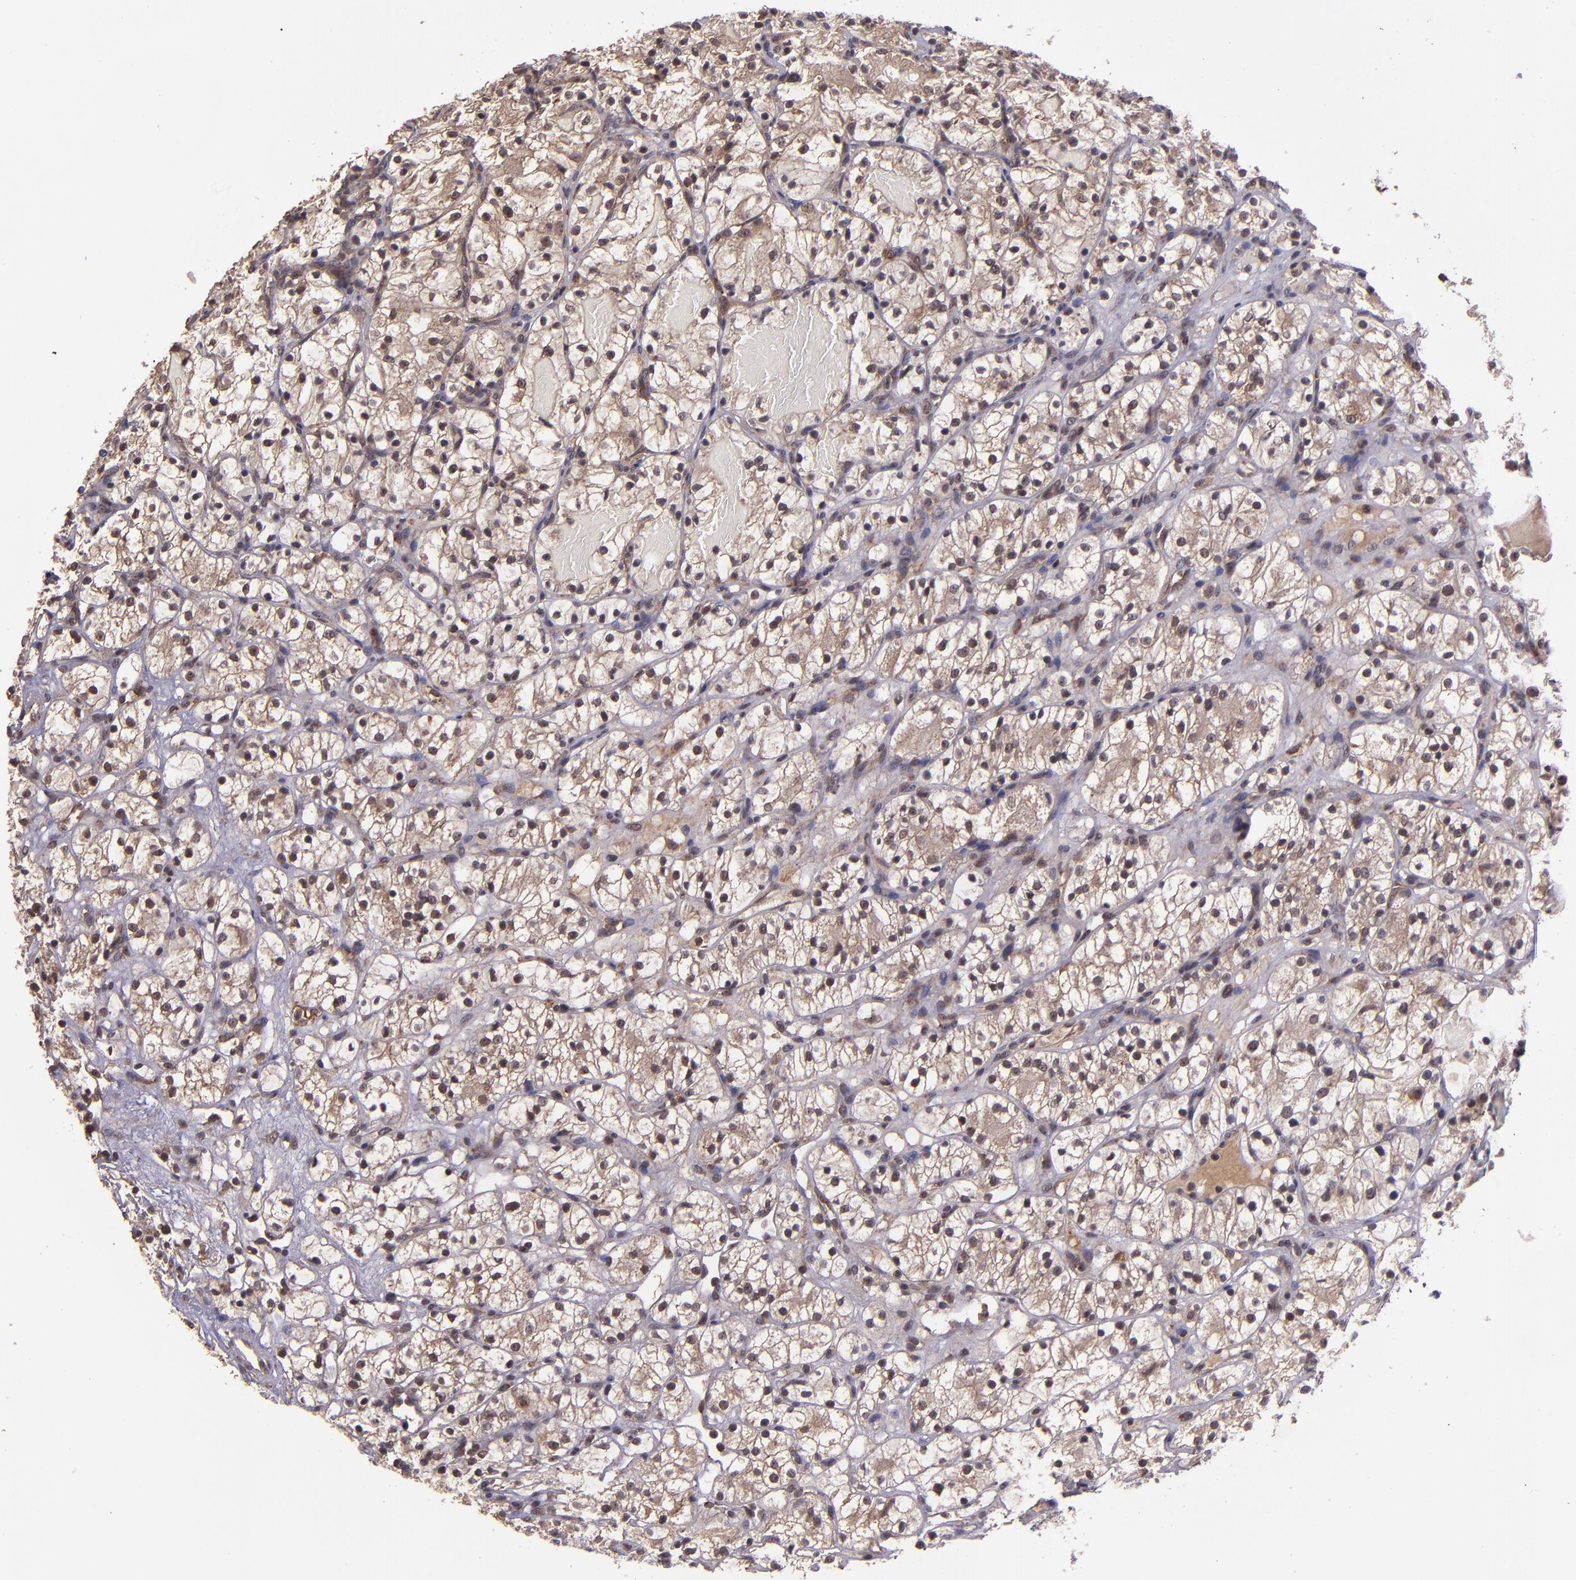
{"staining": {"intensity": "moderate", "quantity": ">75%", "location": "cytoplasmic/membranous"}, "tissue": "renal cancer", "cell_type": "Tumor cells", "image_type": "cancer", "snomed": [{"axis": "morphology", "description": "Adenocarcinoma, NOS"}, {"axis": "topography", "description": "Kidney"}], "caption": "A medium amount of moderate cytoplasmic/membranous expression is identified in approximately >75% of tumor cells in renal cancer tissue.", "gene": "USP51", "patient": {"sex": "female", "age": 60}}